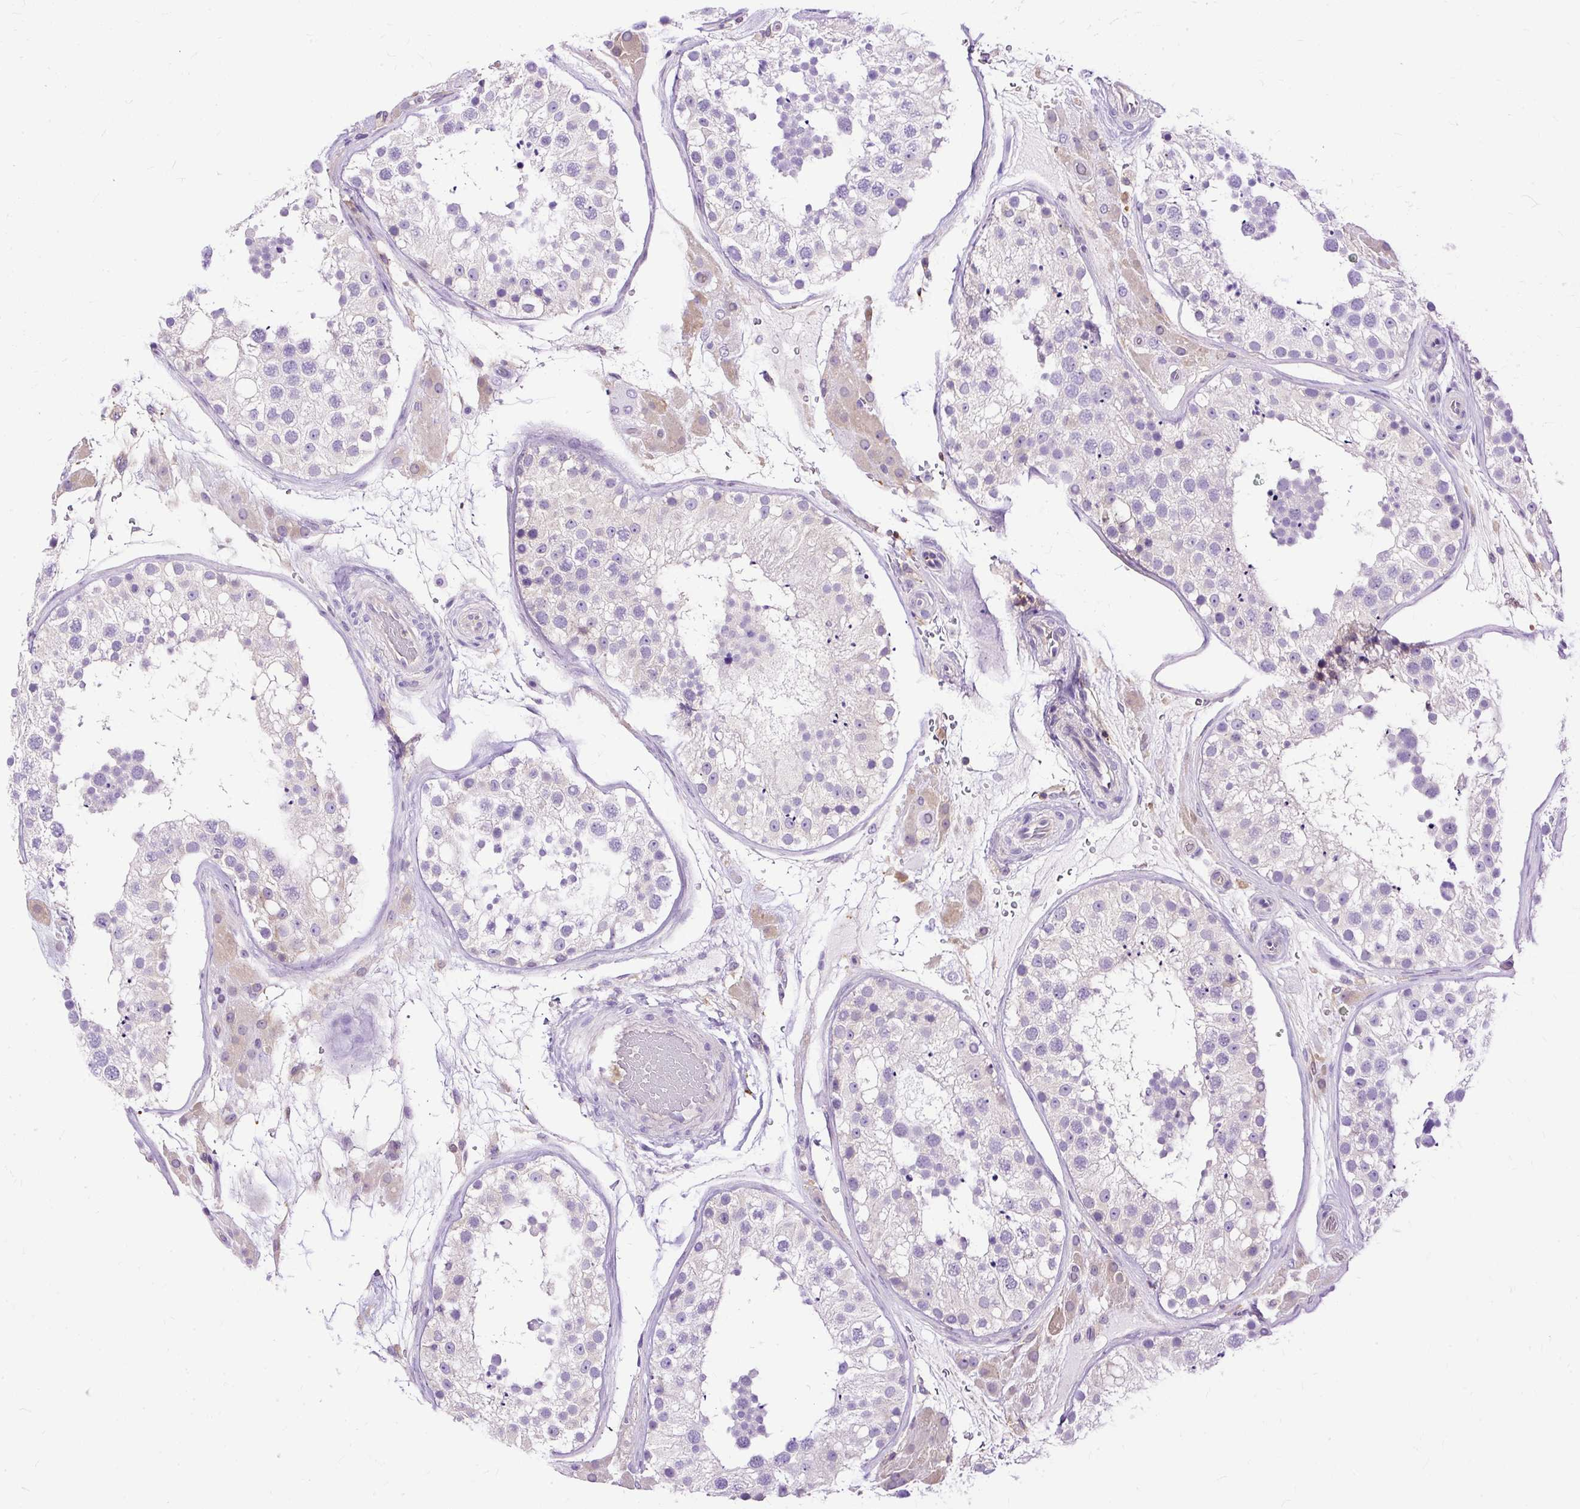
{"staining": {"intensity": "negative", "quantity": "none", "location": "none"}, "tissue": "testis", "cell_type": "Cells in seminiferous ducts", "image_type": "normal", "snomed": [{"axis": "morphology", "description": "Normal tissue, NOS"}, {"axis": "topography", "description": "Testis"}], "caption": "Cells in seminiferous ducts show no significant protein expression in unremarkable testis.", "gene": "TWF2", "patient": {"sex": "male", "age": 26}}